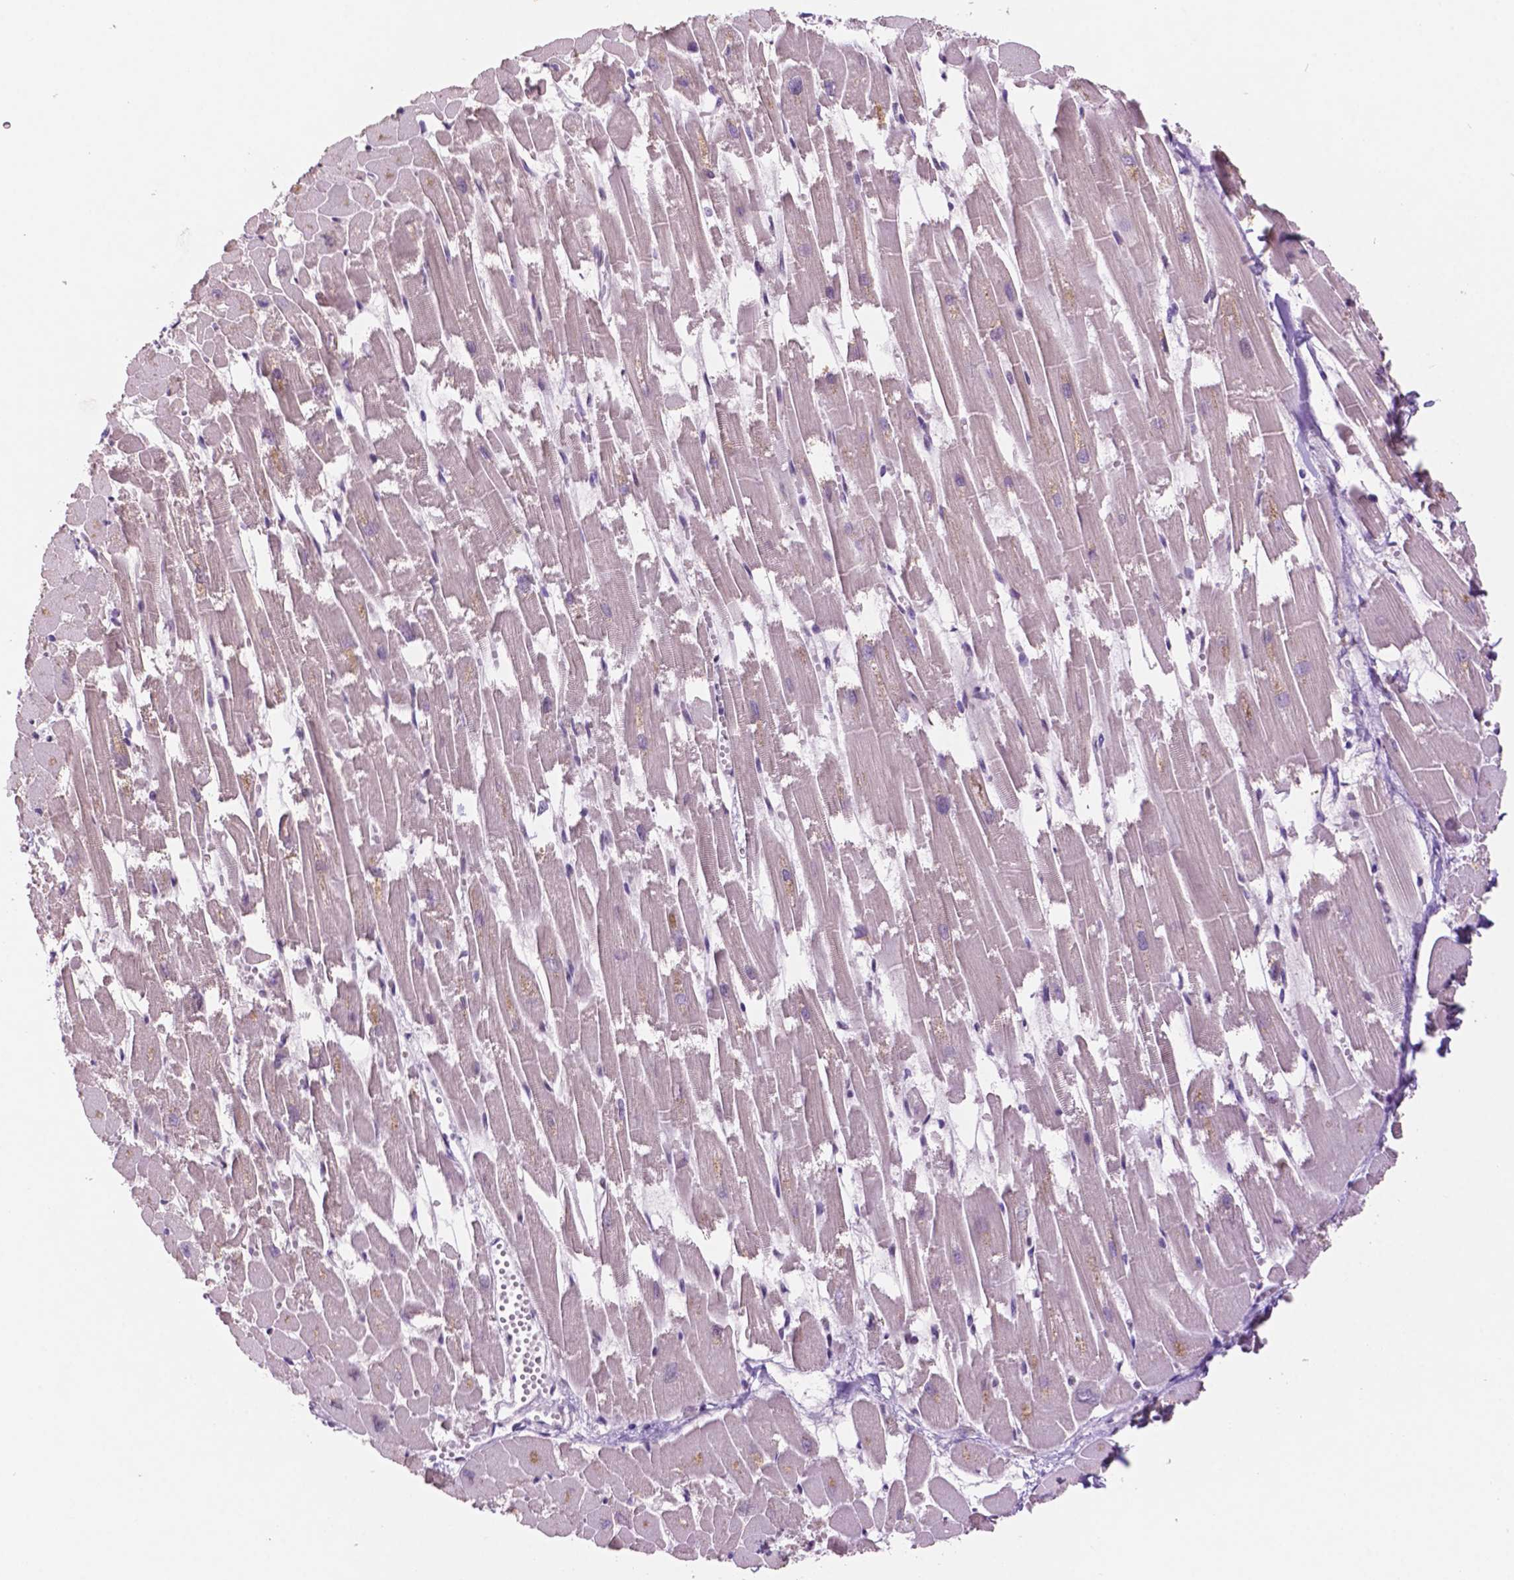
{"staining": {"intensity": "moderate", "quantity": "<25%", "location": "nuclear"}, "tissue": "heart muscle", "cell_type": "Cardiomyocytes", "image_type": "normal", "snomed": [{"axis": "morphology", "description": "Normal tissue, NOS"}, {"axis": "topography", "description": "Heart"}], "caption": "Protein staining exhibits moderate nuclear expression in approximately <25% of cardiomyocytes in benign heart muscle.", "gene": "NCOR1", "patient": {"sex": "female", "age": 52}}